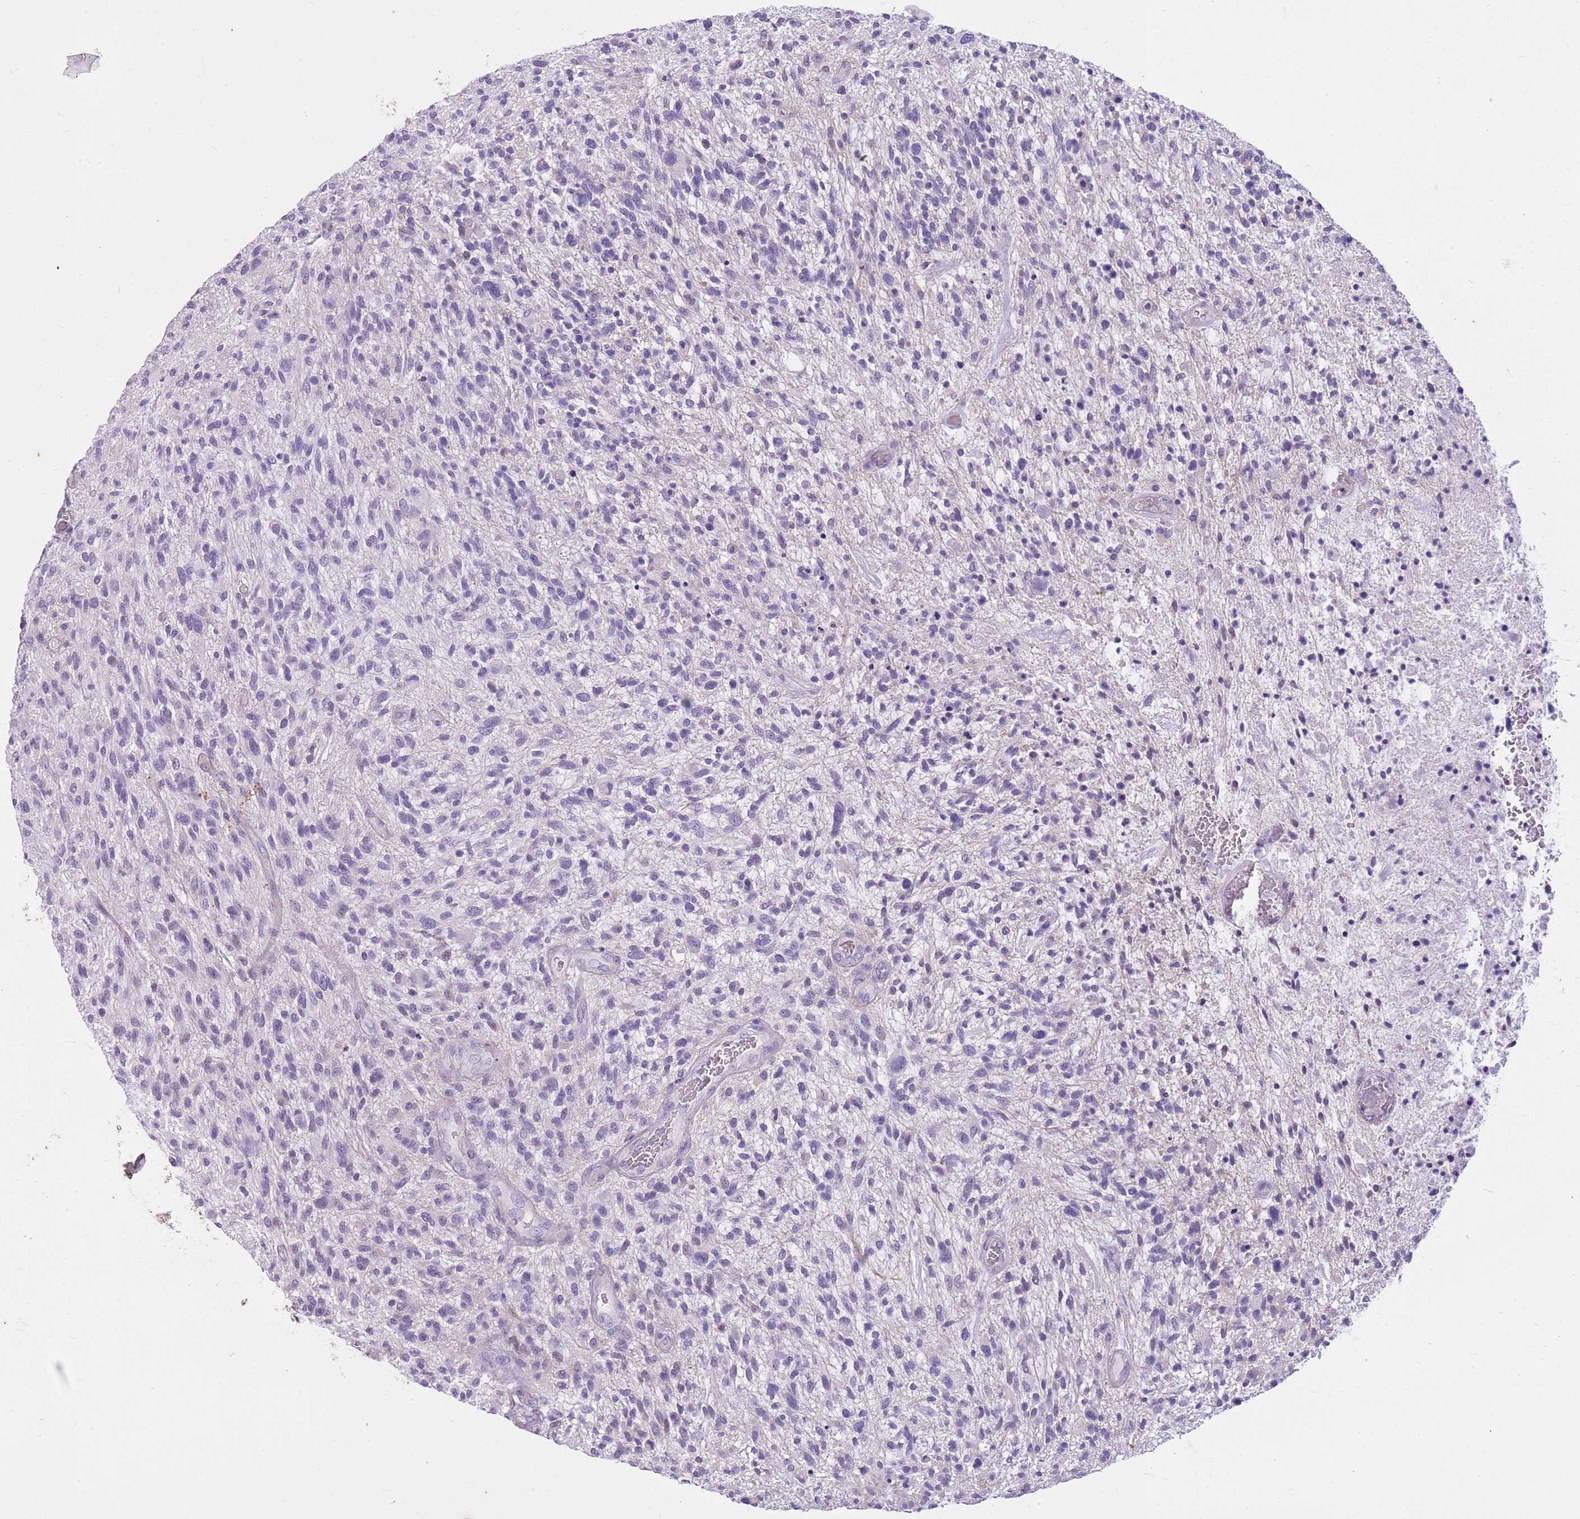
{"staining": {"intensity": "negative", "quantity": "none", "location": "none"}, "tissue": "glioma", "cell_type": "Tumor cells", "image_type": "cancer", "snomed": [{"axis": "morphology", "description": "Glioma, malignant, High grade"}, {"axis": "topography", "description": "Brain"}], "caption": "DAB immunohistochemical staining of human glioma exhibits no significant positivity in tumor cells.", "gene": "CNPPD1", "patient": {"sex": "male", "age": 47}}